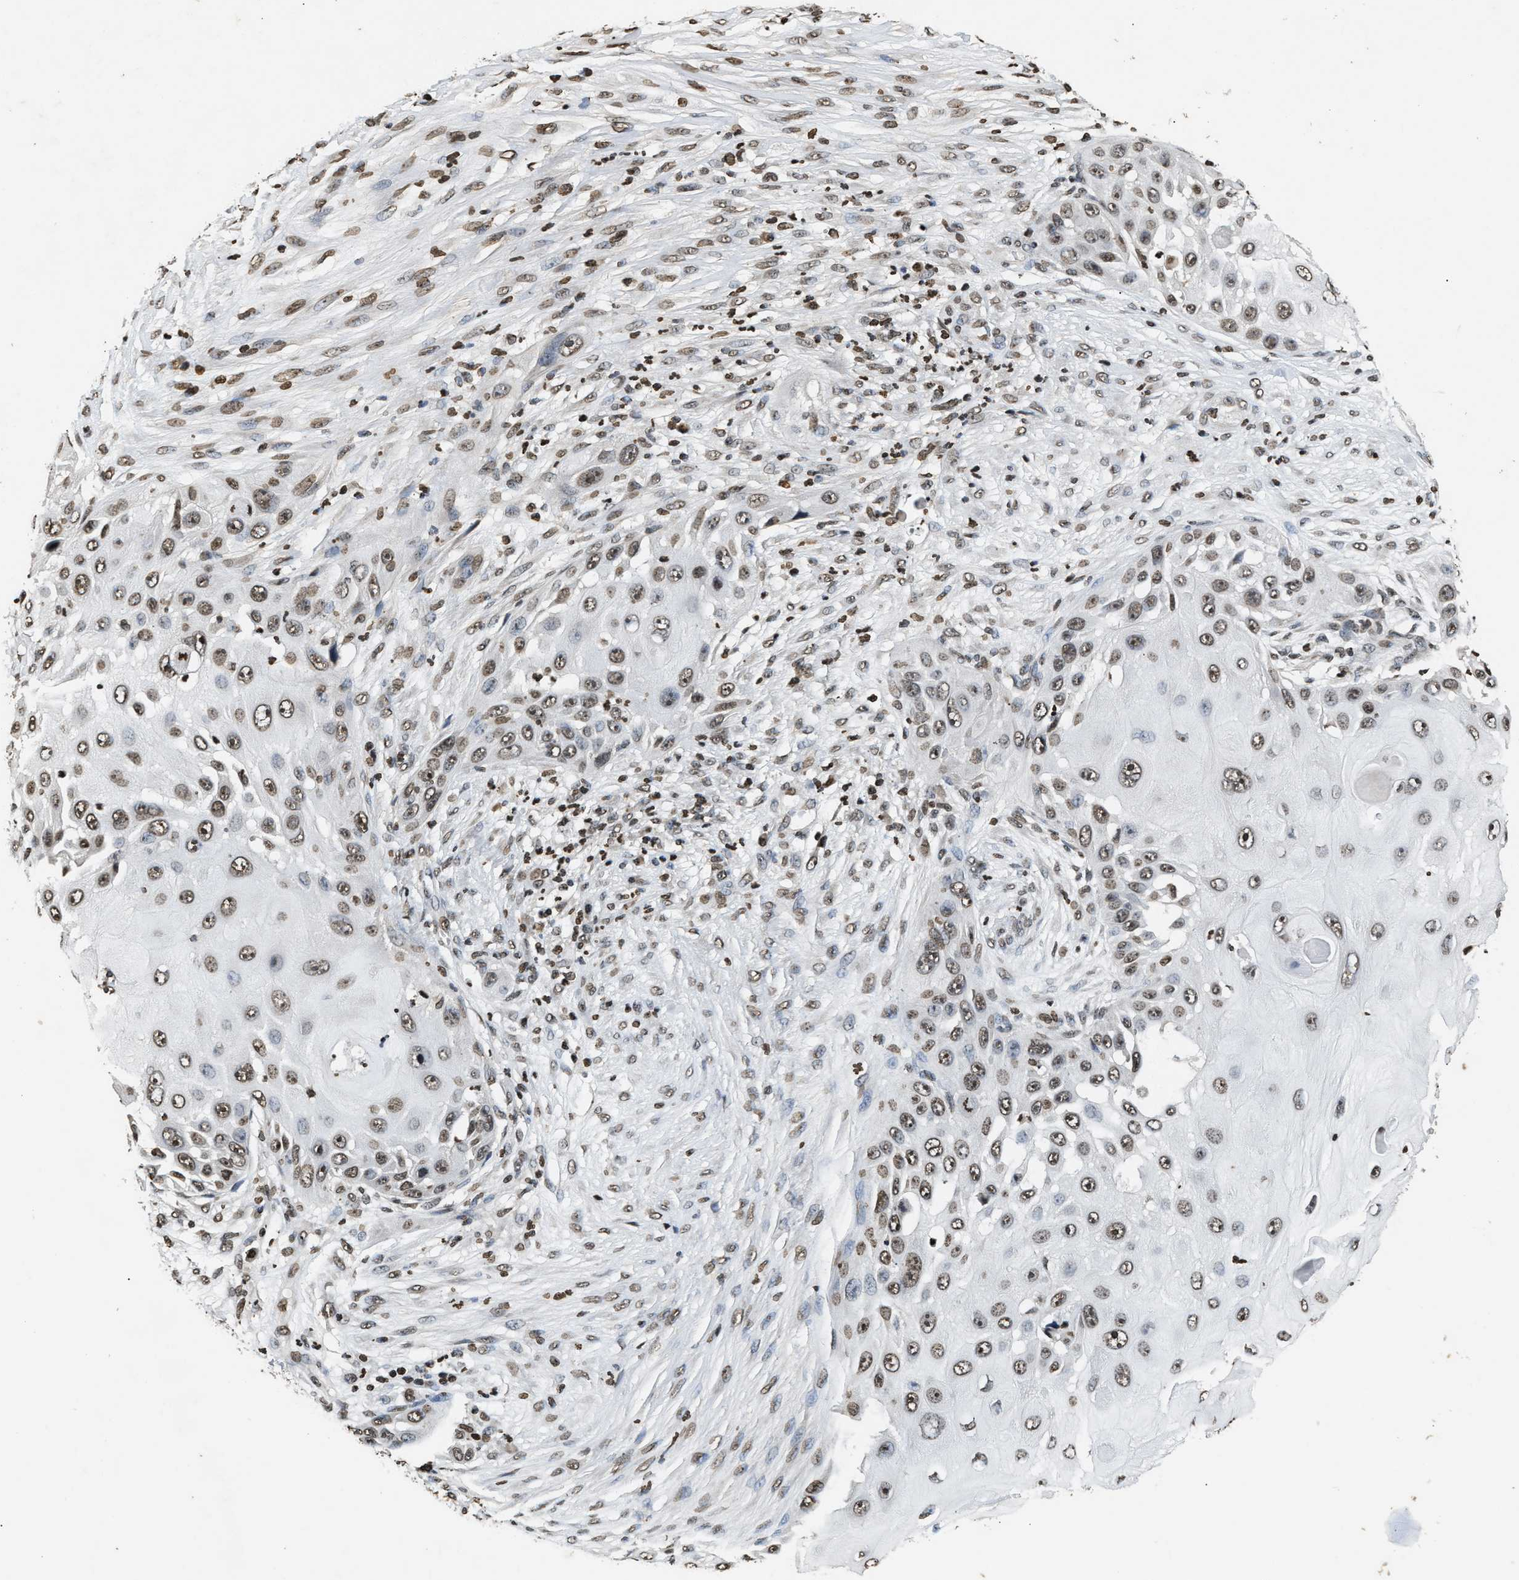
{"staining": {"intensity": "weak", "quantity": ">75%", "location": "nuclear"}, "tissue": "skin cancer", "cell_type": "Tumor cells", "image_type": "cancer", "snomed": [{"axis": "morphology", "description": "Squamous cell carcinoma, NOS"}, {"axis": "topography", "description": "Skin"}], "caption": "Immunohistochemistry (IHC) (DAB) staining of skin cancer (squamous cell carcinoma) displays weak nuclear protein positivity in approximately >75% of tumor cells. Using DAB (3,3'-diaminobenzidine) (brown) and hematoxylin (blue) stains, captured at high magnification using brightfield microscopy.", "gene": "DNASE1L3", "patient": {"sex": "female", "age": 44}}